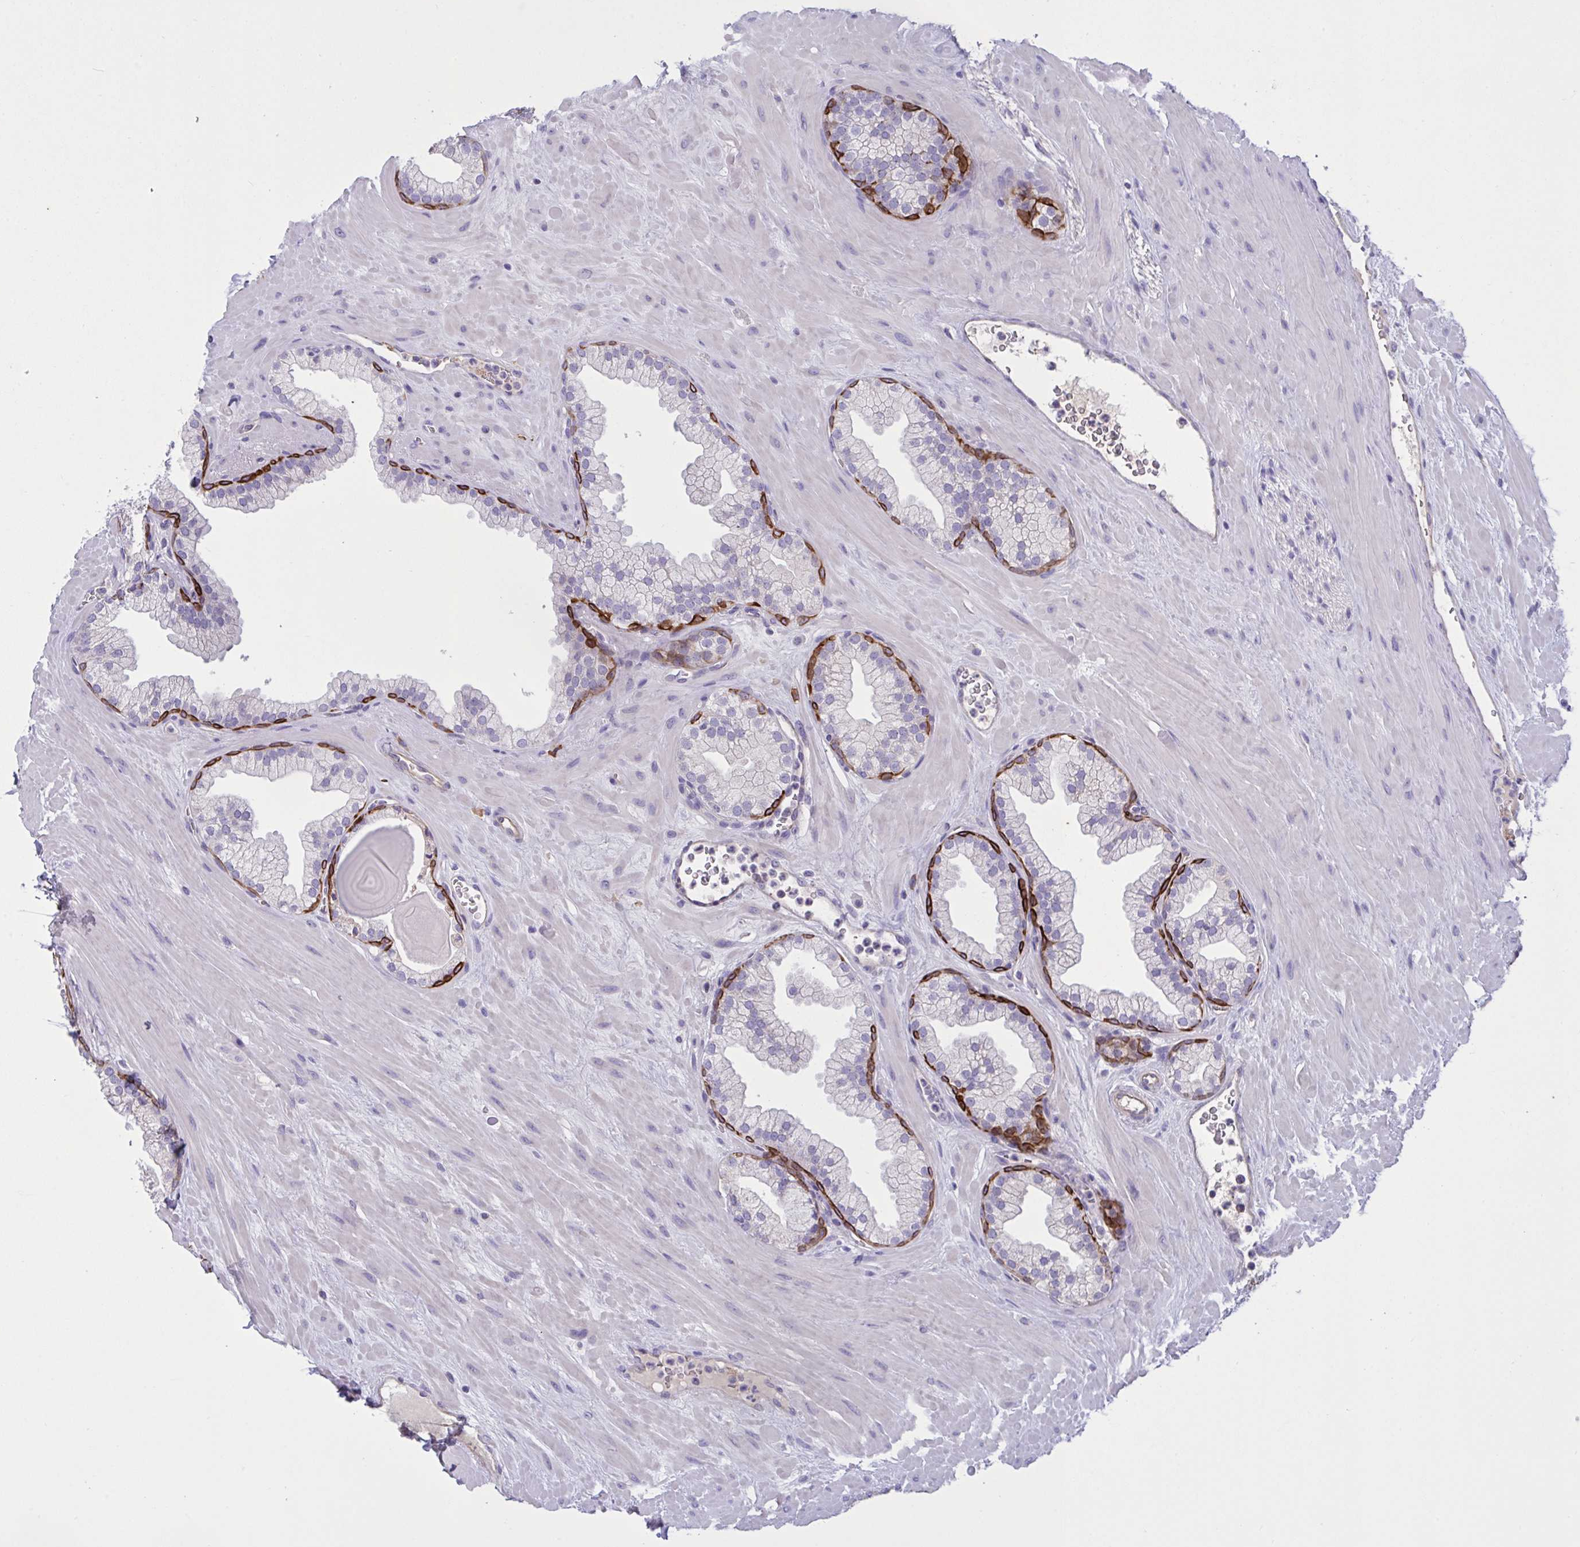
{"staining": {"intensity": "strong", "quantity": "<25%", "location": "cytoplasmic/membranous"}, "tissue": "prostate", "cell_type": "Glandular cells", "image_type": "normal", "snomed": [{"axis": "morphology", "description": "Normal tissue, NOS"}, {"axis": "topography", "description": "Prostate"}, {"axis": "topography", "description": "Peripheral nerve tissue"}], "caption": "Strong cytoplasmic/membranous staining for a protein is identified in approximately <25% of glandular cells of unremarkable prostate using IHC.", "gene": "SLC66A1", "patient": {"sex": "male", "age": 61}}